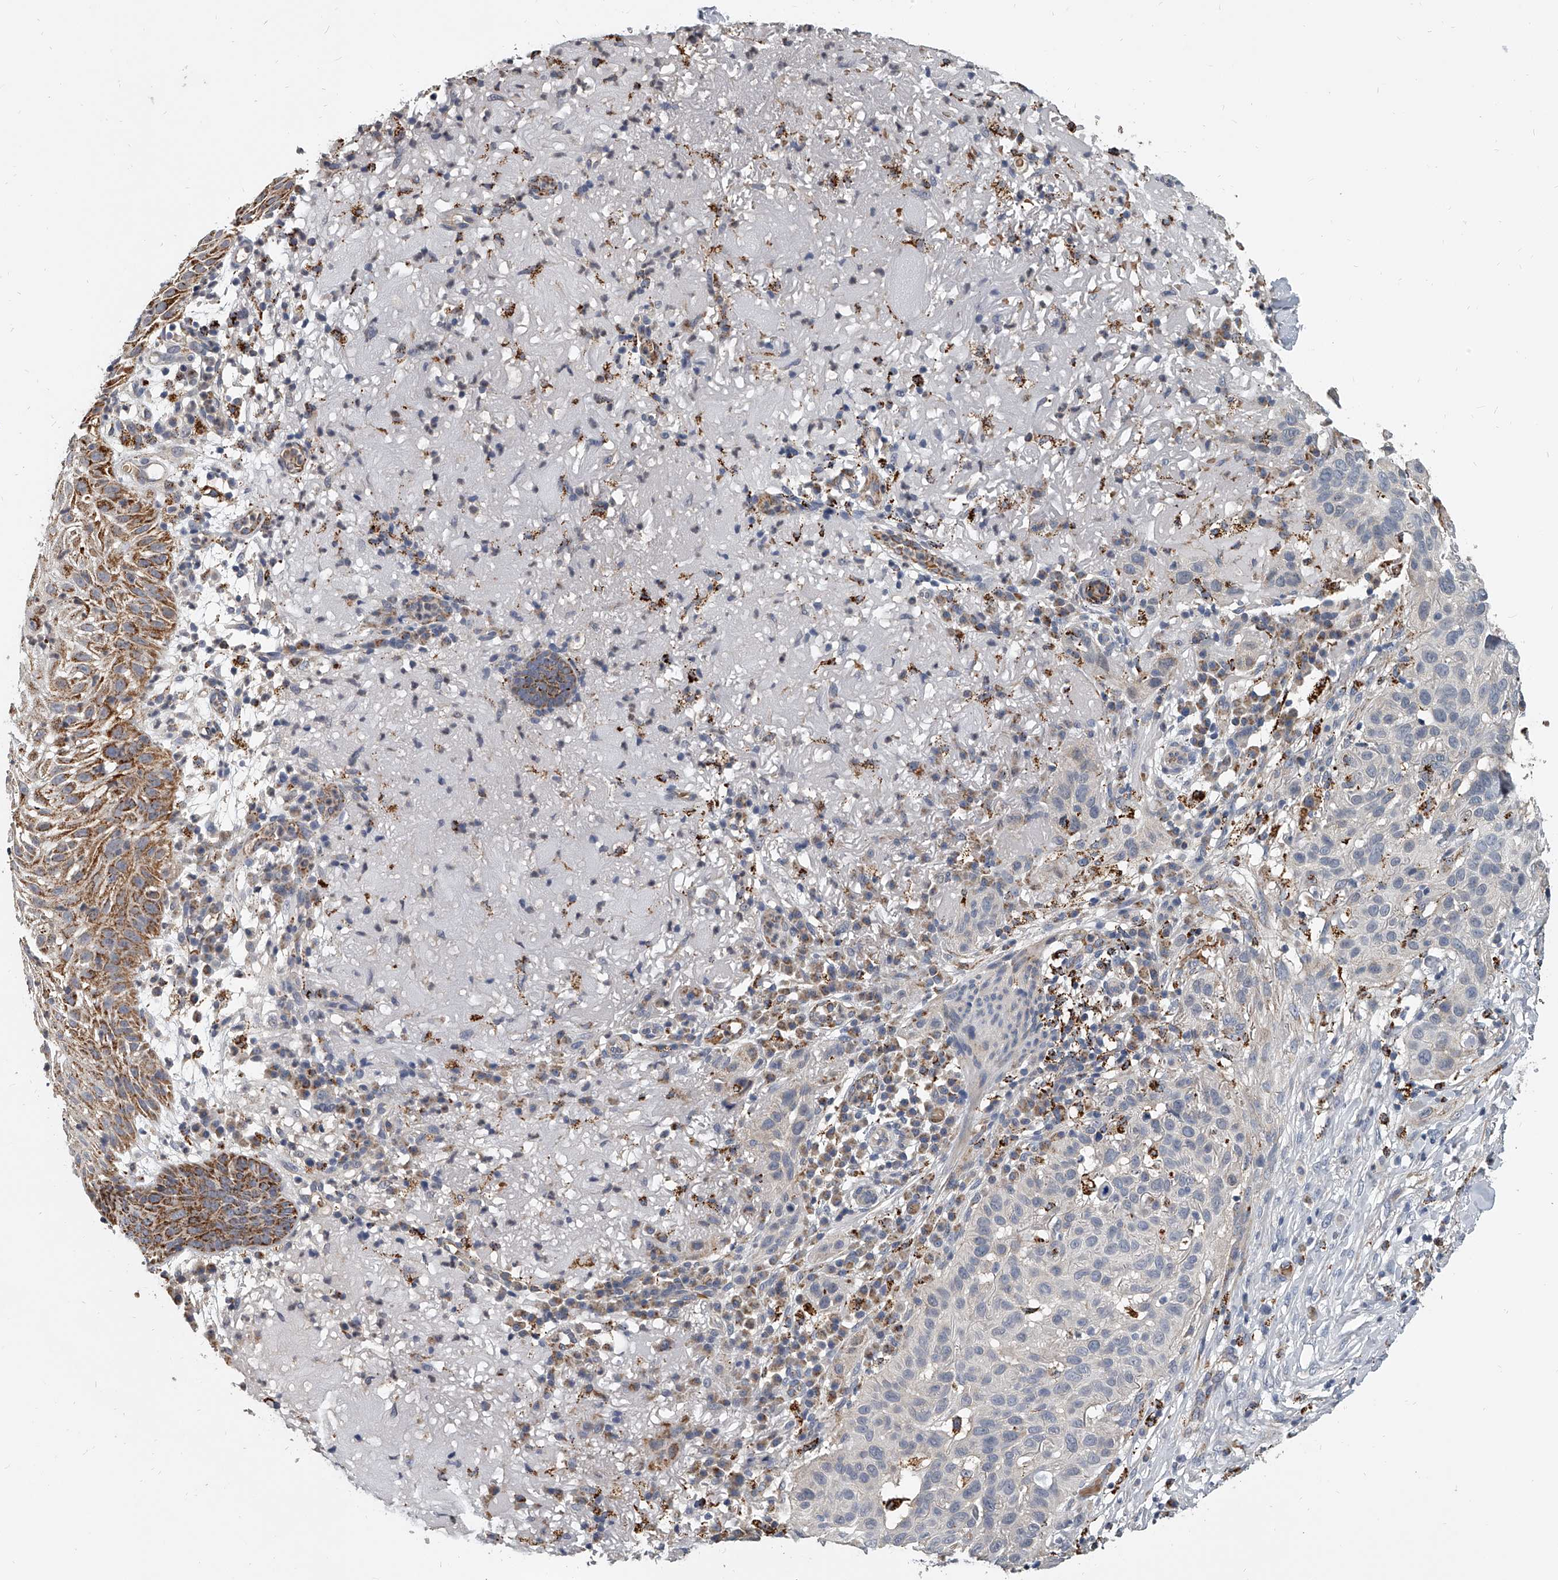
{"staining": {"intensity": "weak", "quantity": "<25%", "location": "cytoplasmic/membranous"}, "tissue": "skin cancer", "cell_type": "Tumor cells", "image_type": "cancer", "snomed": [{"axis": "morphology", "description": "Normal tissue, NOS"}, {"axis": "morphology", "description": "Squamous cell carcinoma, NOS"}, {"axis": "topography", "description": "Skin"}], "caption": "A photomicrograph of human skin cancer (squamous cell carcinoma) is negative for staining in tumor cells. The staining was performed using DAB (3,3'-diaminobenzidine) to visualize the protein expression in brown, while the nuclei were stained in blue with hematoxylin (Magnification: 20x).", "gene": "KLHL7", "patient": {"sex": "female", "age": 96}}